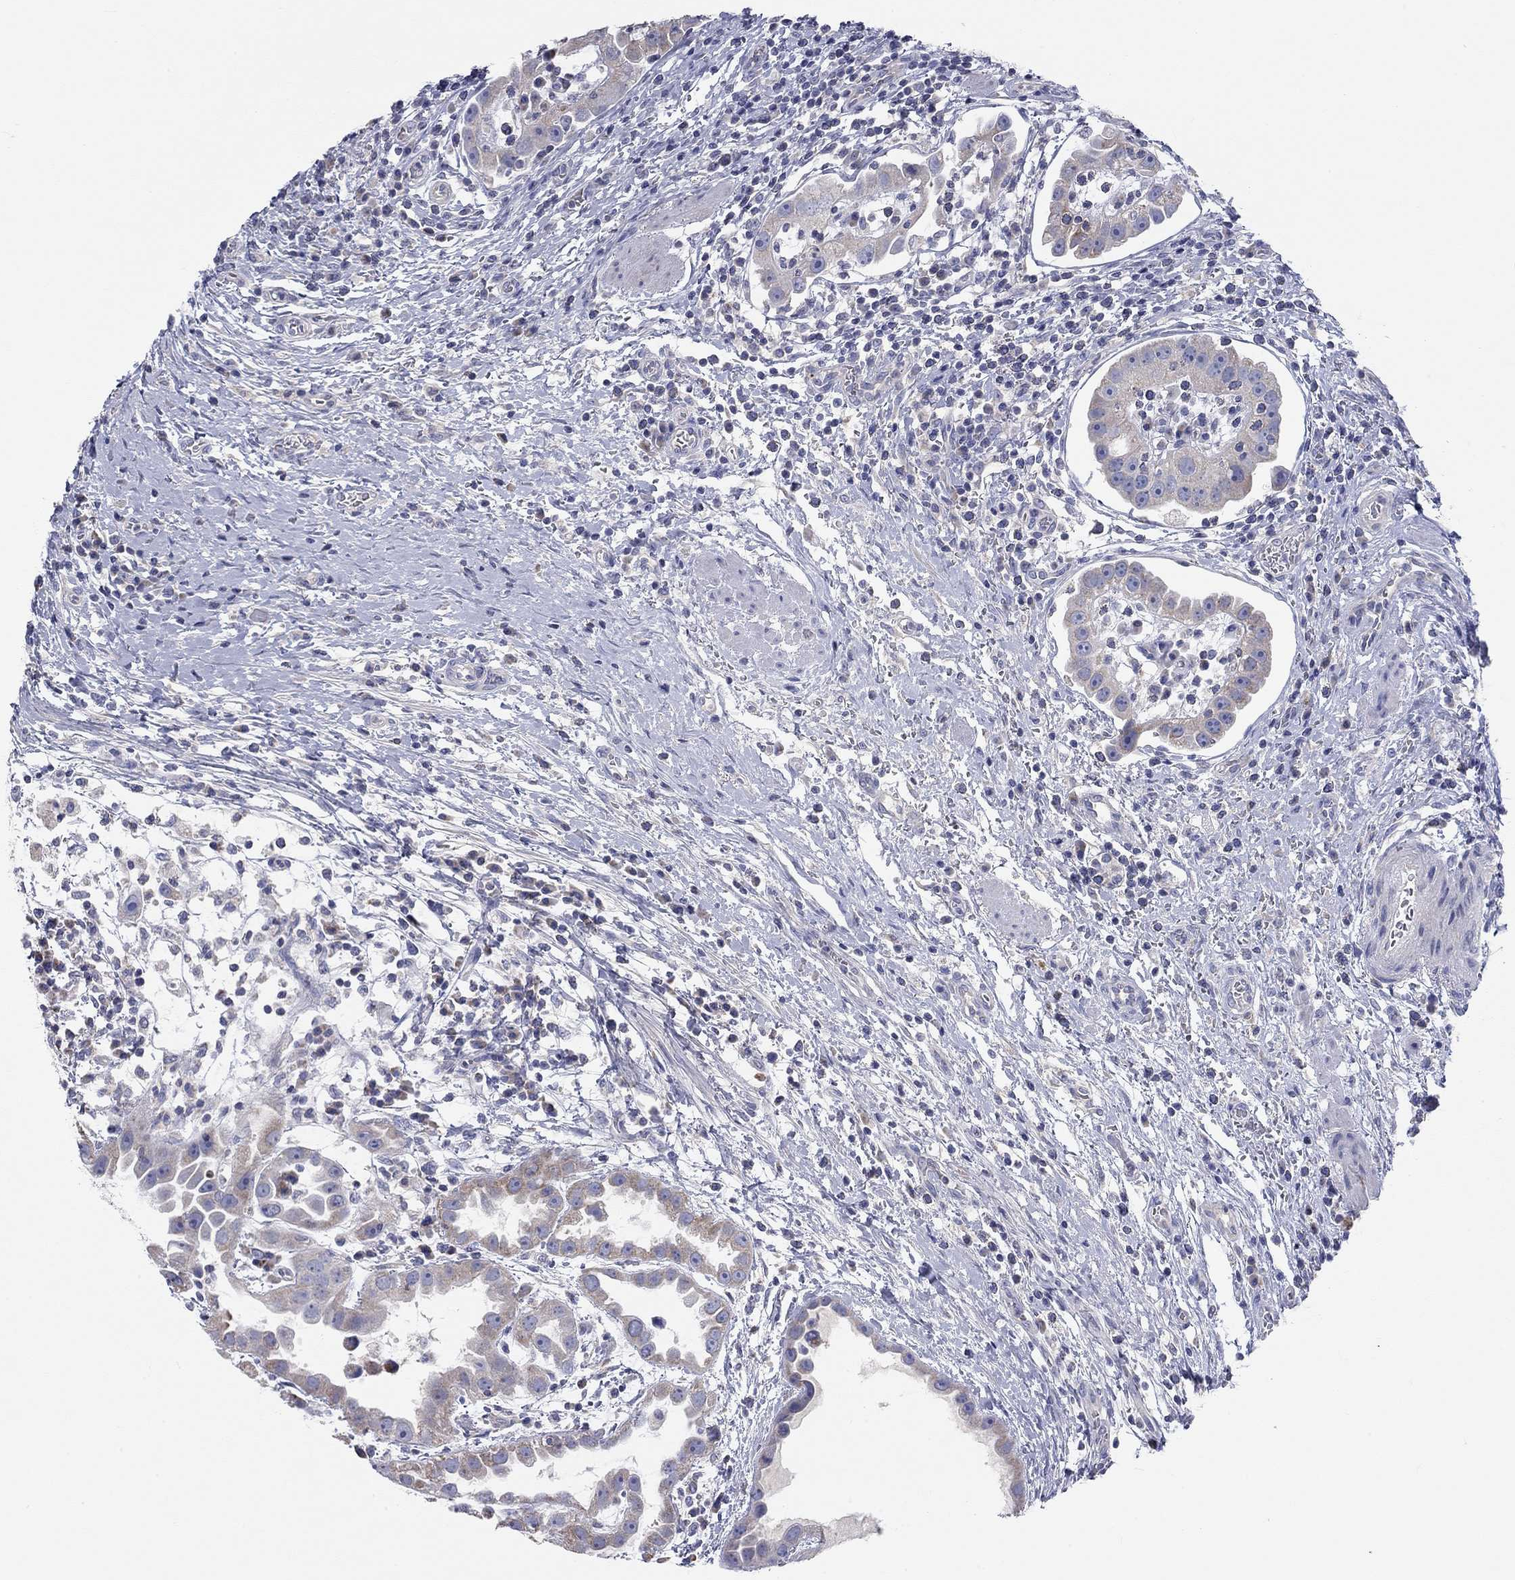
{"staining": {"intensity": "moderate", "quantity": "<25%", "location": "cytoplasmic/membranous"}, "tissue": "urothelial cancer", "cell_type": "Tumor cells", "image_type": "cancer", "snomed": [{"axis": "morphology", "description": "Urothelial carcinoma, High grade"}, {"axis": "topography", "description": "Urinary bladder"}], "caption": "Immunohistochemical staining of urothelial carcinoma (high-grade) shows low levels of moderate cytoplasmic/membranous protein staining in approximately <25% of tumor cells. (DAB = brown stain, brightfield microscopy at high magnification).", "gene": "RCAN1", "patient": {"sex": "female", "age": 41}}